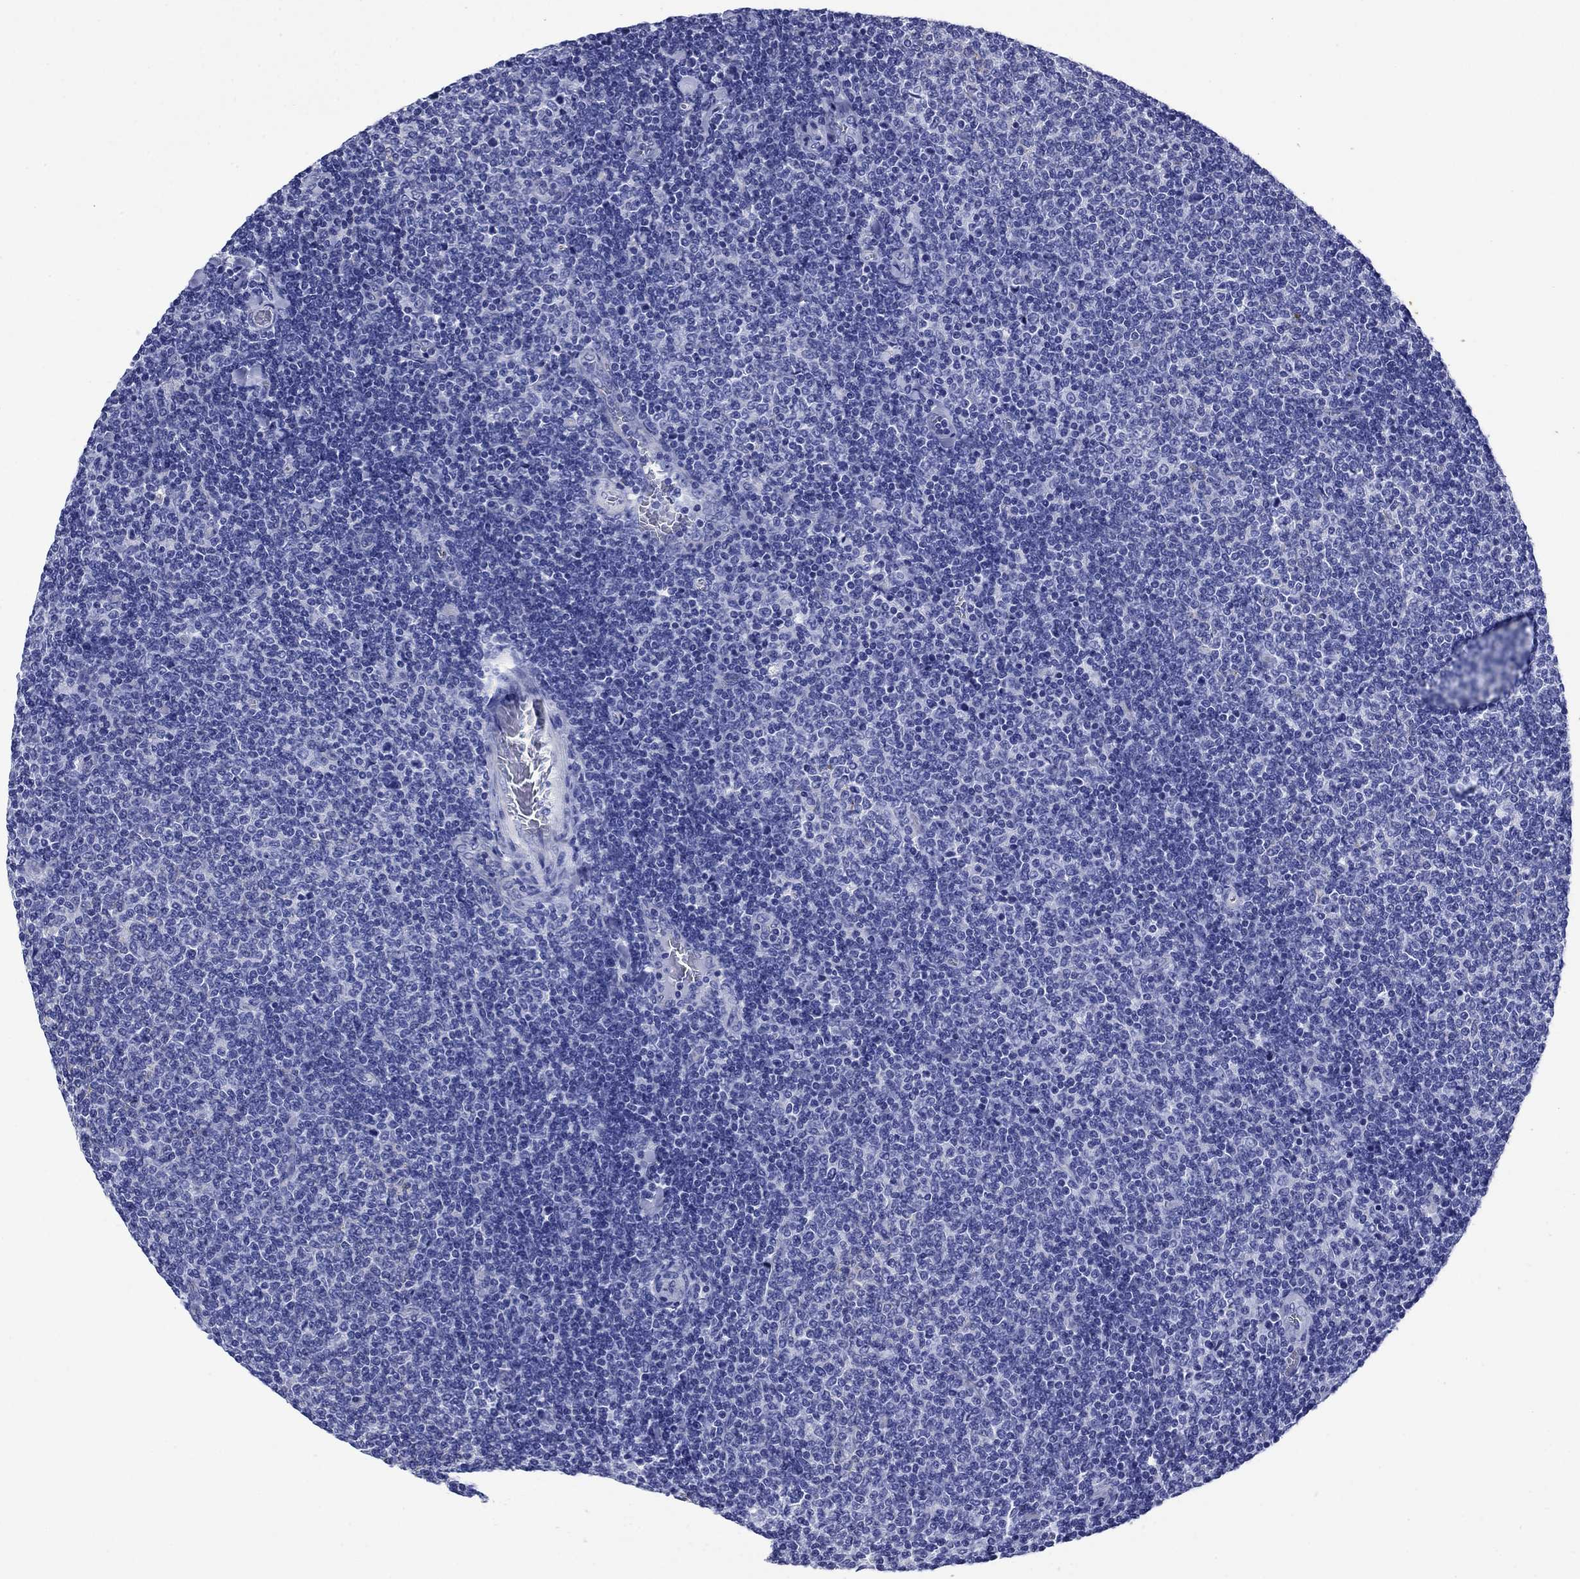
{"staining": {"intensity": "negative", "quantity": "none", "location": "none"}, "tissue": "lymphoma", "cell_type": "Tumor cells", "image_type": "cancer", "snomed": [{"axis": "morphology", "description": "Malignant lymphoma, non-Hodgkin's type, Low grade"}, {"axis": "topography", "description": "Lymph node"}], "caption": "Lymphoma was stained to show a protein in brown. There is no significant expression in tumor cells.", "gene": "SLC1A2", "patient": {"sex": "male", "age": 52}}